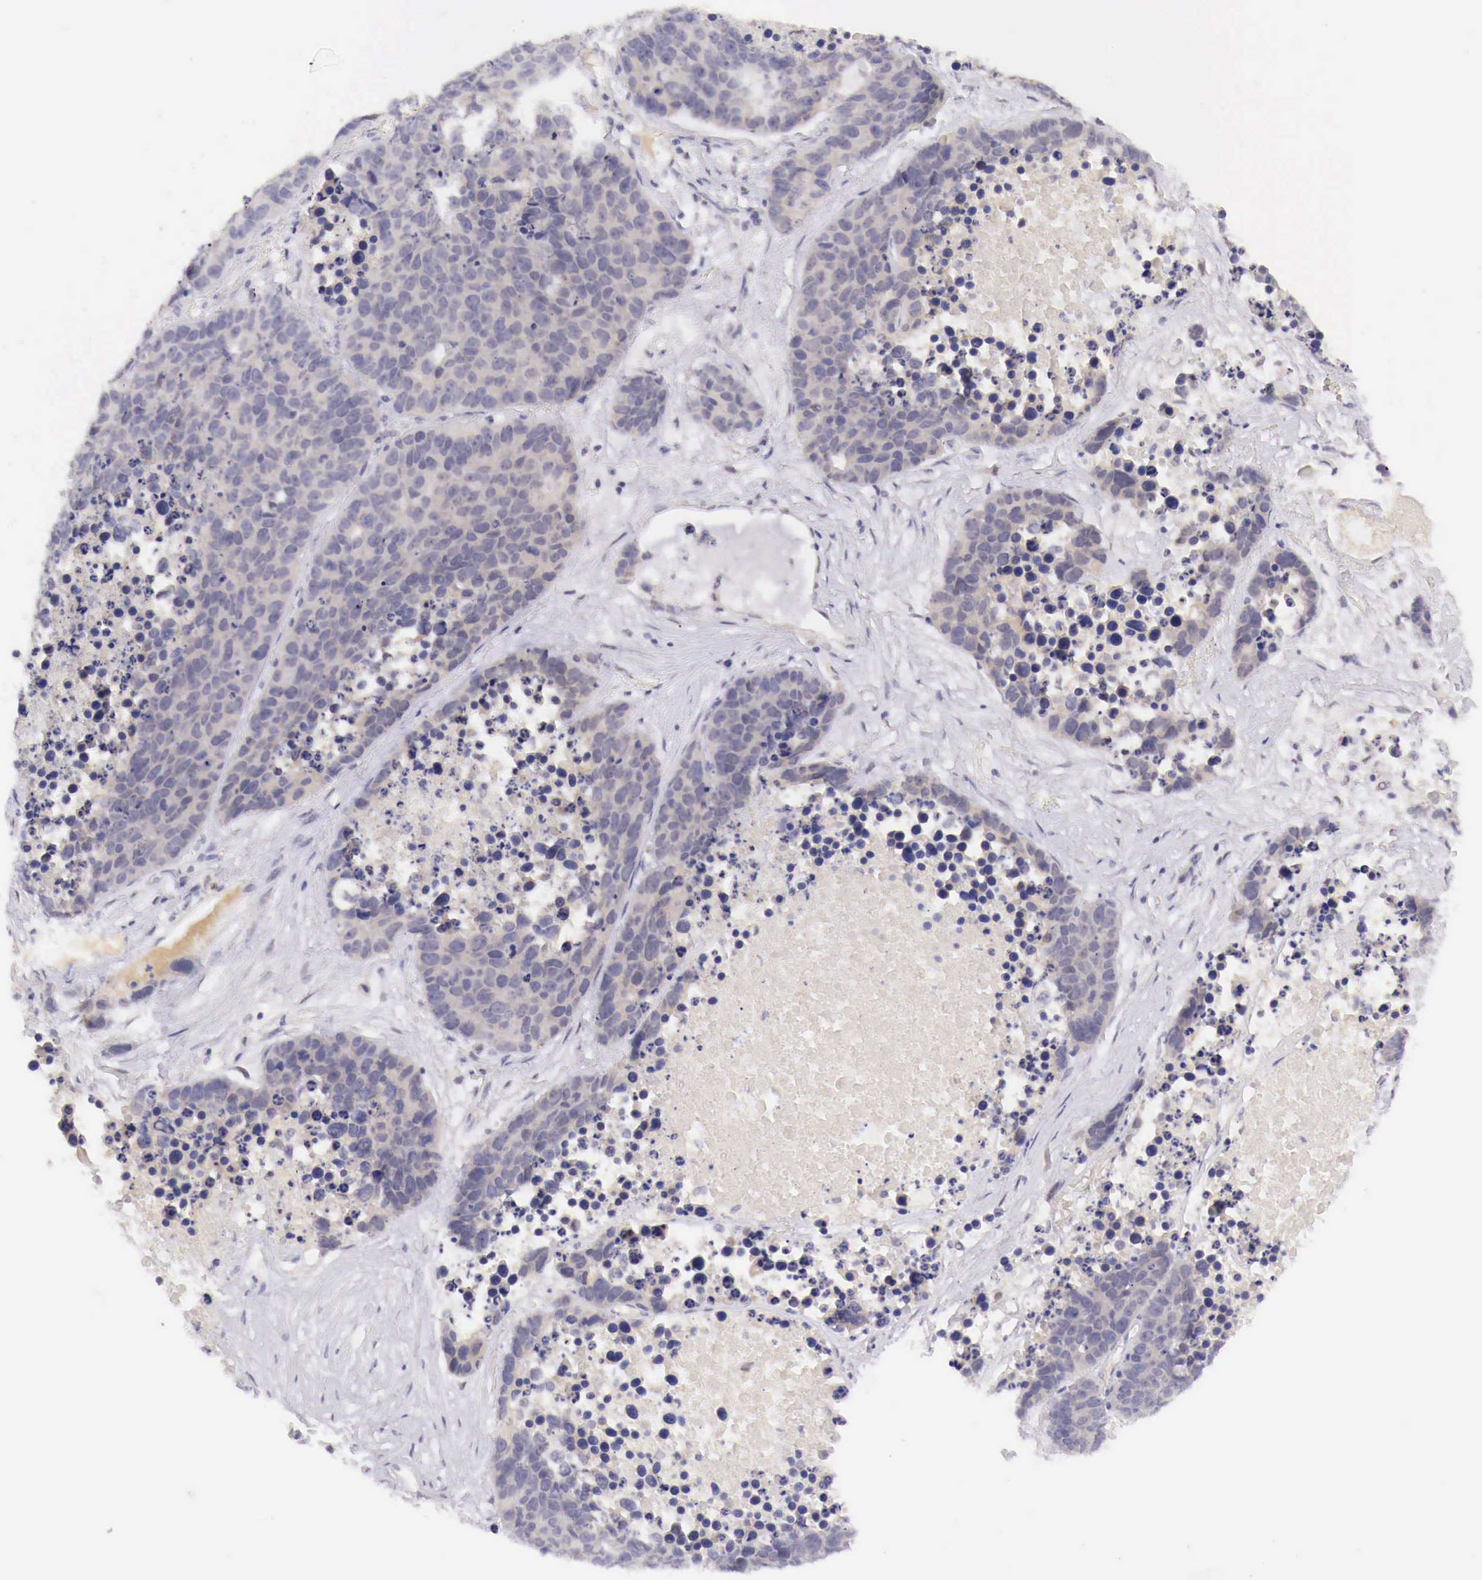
{"staining": {"intensity": "negative", "quantity": "none", "location": "none"}, "tissue": "lung cancer", "cell_type": "Tumor cells", "image_type": "cancer", "snomed": [{"axis": "morphology", "description": "Carcinoid, malignant, NOS"}, {"axis": "topography", "description": "Lung"}], "caption": "Lung cancer (malignant carcinoid) stained for a protein using IHC exhibits no expression tumor cells.", "gene": "BCL6", "patient": {"sex": "male", "age": 60}}